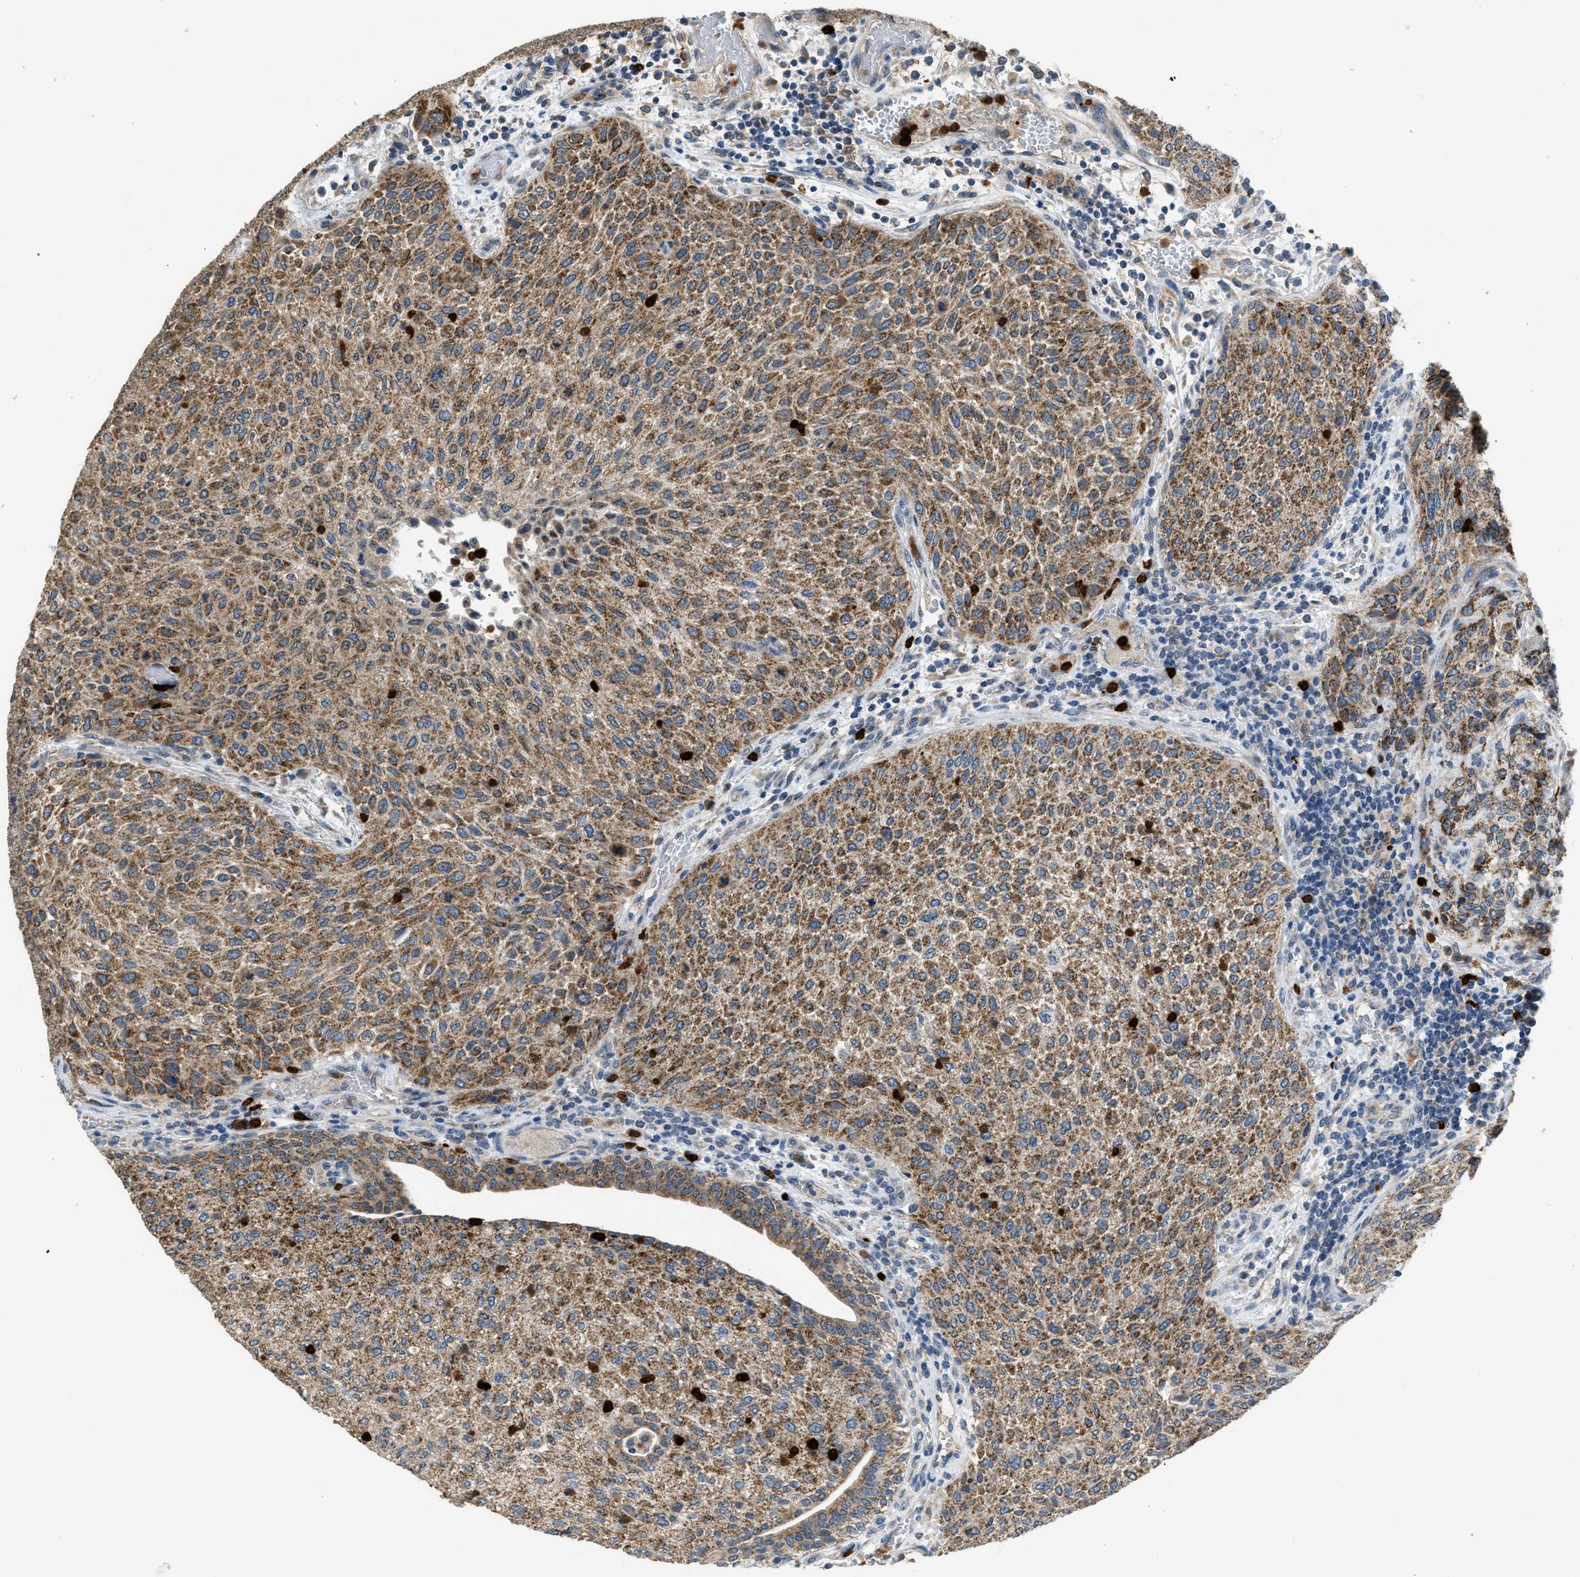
{"staining": {"intensity": "moderate", "quantity": ">75%", "location": "cytoplasmic/membranous"}, "tissue": "urothelial cancer", "cell_type": "Tumor cells", "image_type": "cancer", "snomed": [{"axis": "morphology", "description": "Urothelial carcinoma, Low grade"}, {"axis": "morphology", "description": "Urothelial carcinoma, High grade"}, {"axis": "topography", "description": "Urinary bladder"}], "caption": "Urothelial carcinoma (high-grade) stained with a protein marker displays moderate staining in tumor cells.", "gene": "TOMM34", "patient": {"sex": "male", "age": 35}}